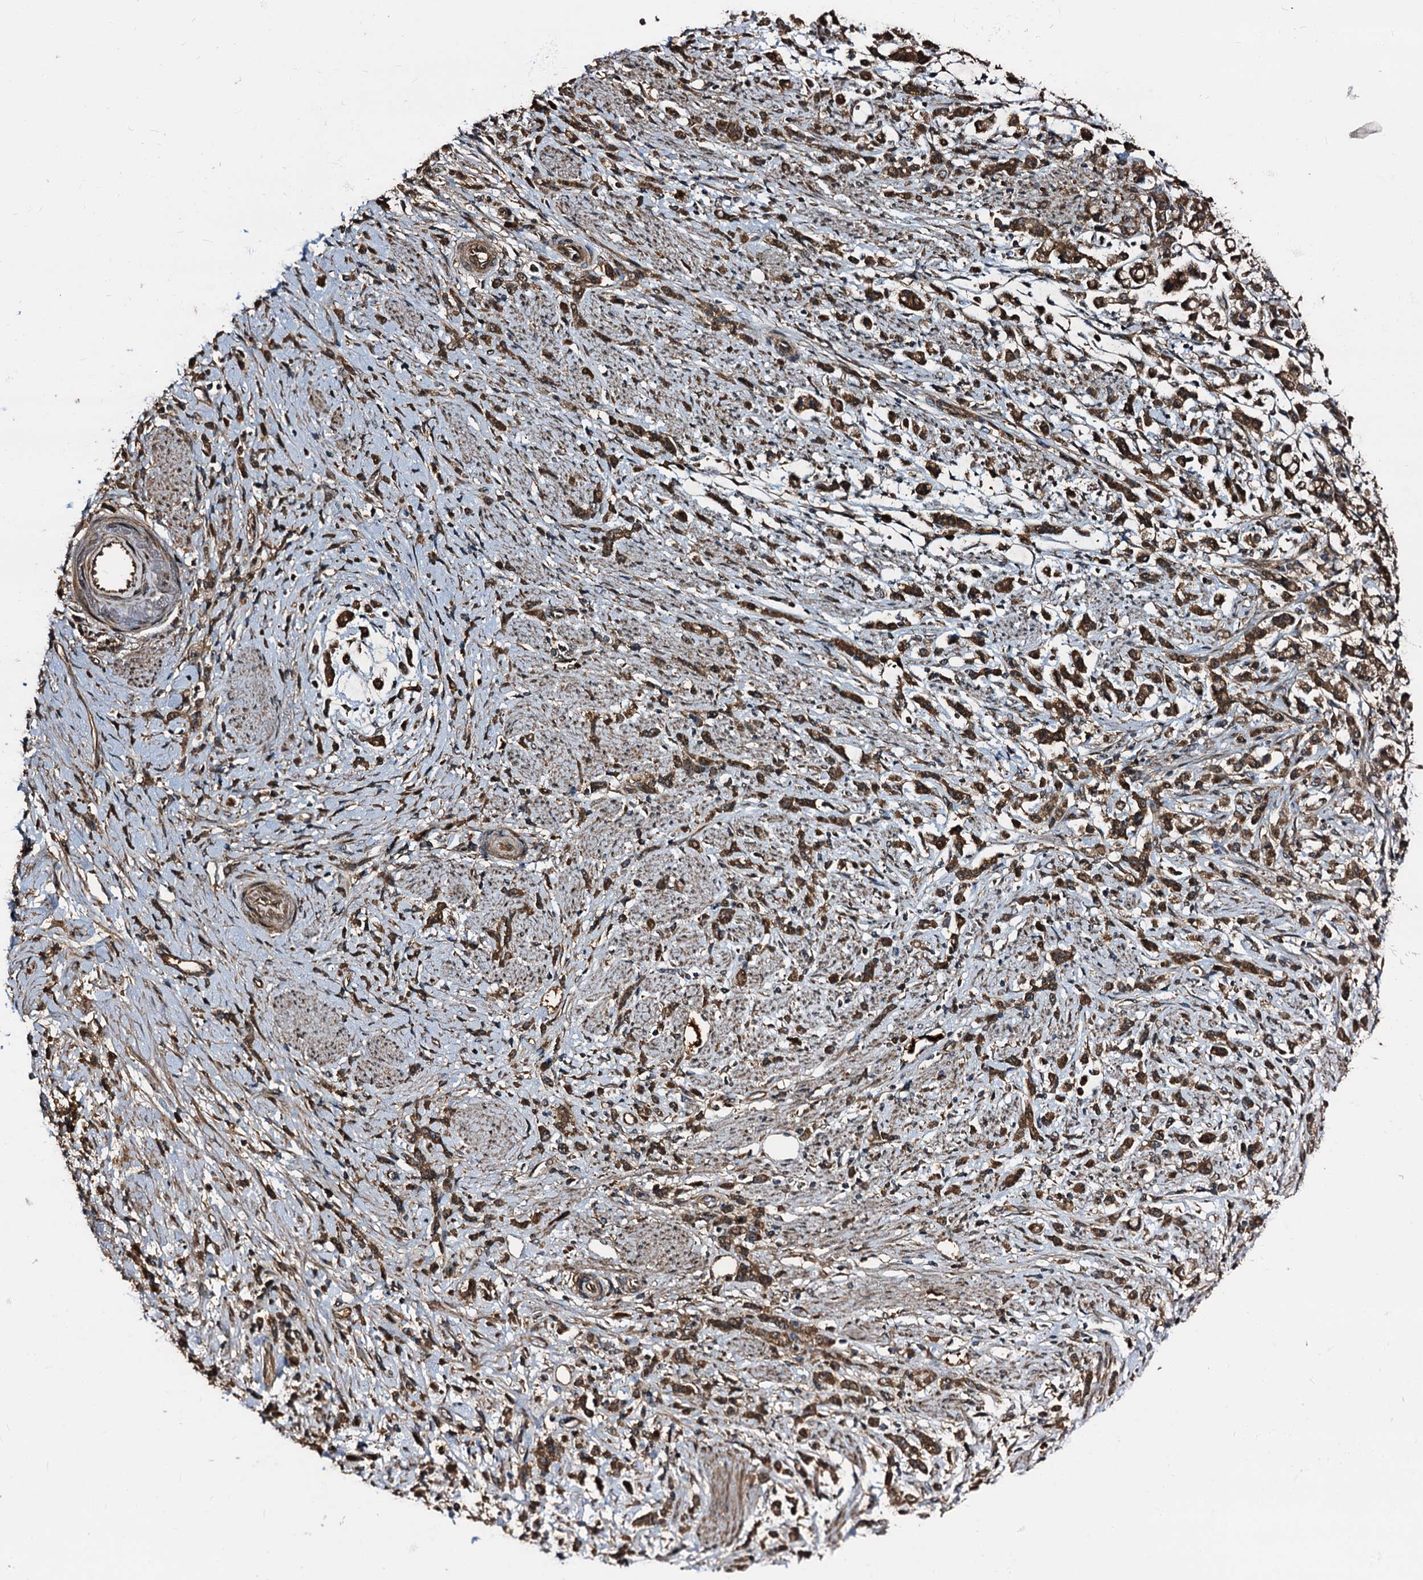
{"staining": {"intensity": "moderate", "quantity": ">75%", "location": "cytoplasmic/membranous"}, "tissue": "stomach cancer", "cell_type": "Tumor cells", "image_type": "cancer", "snomed": [{"axis": "morphology", "description": "Adenocarcinoma, NOS"}, {"axis": "topography", "description": "Stomach"}], "caption": "DAB immunohistochemical staining of human stomach cancer (adenocarcinoma) displays moderate cytoplasmic/membranous protein positivity in about >75% of tumor cells. Using DAB (brown) and hematoxylin (blue) stains, captured at high magnification using brightfield microscopy.", "gene": "PEX5", "patient": {"sex": "female", "age": 60}}